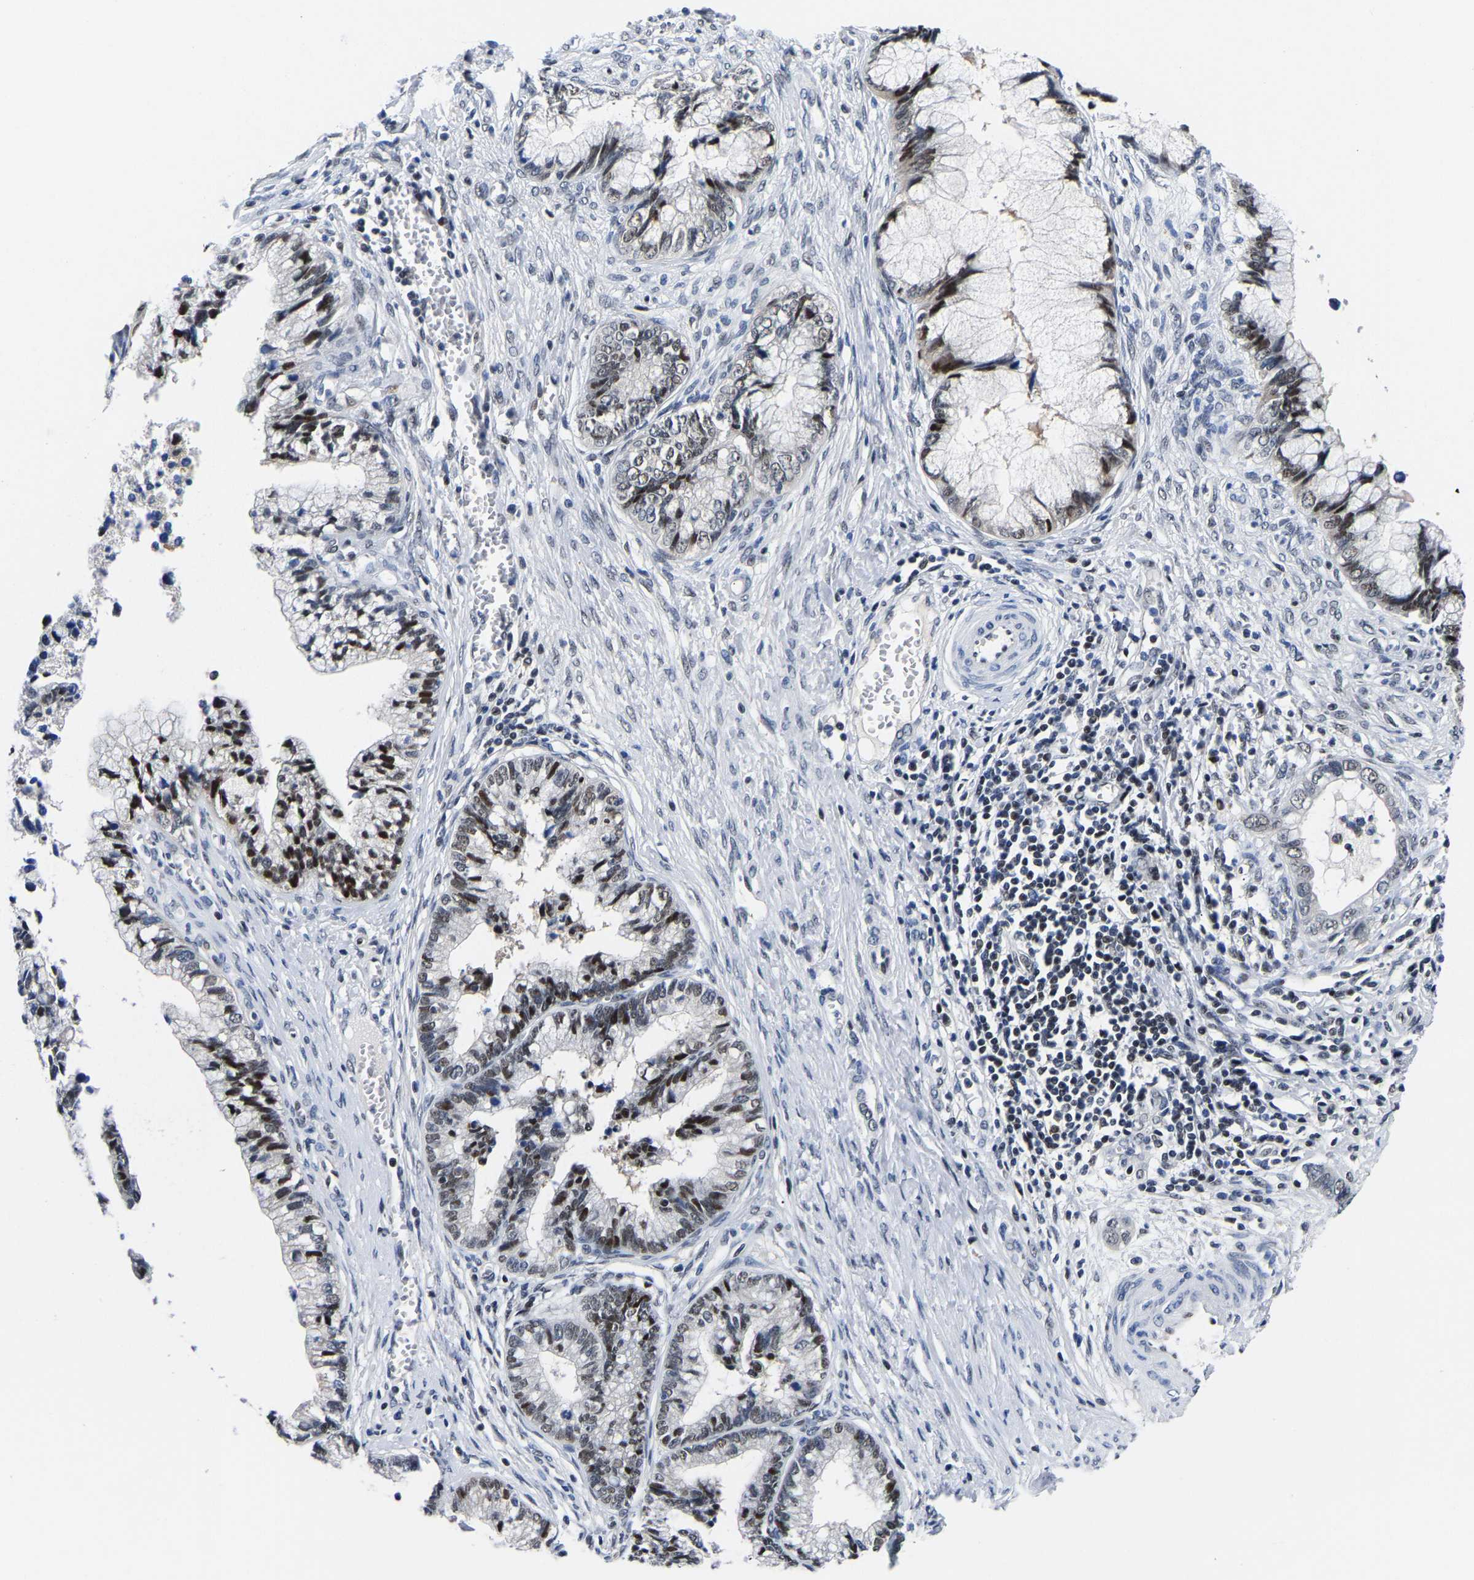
{"staining": {"intensity": "strong", "quantity": ">75%", "location": "nuclear"}, "tissue": "cervical cancer", "cell_type": "Tumor cells", "image_type": "cancer", "snomed": [{"axis": "morphology", "description": "Adenocarcinoma, NOS"}, {"axis": "topography", "description": "Cervix"}], "caption": "Human cervical cancer (adenocarcinoma) stained with a brown dye displays strong nuclear positive positivity in about >75% of tumor cells.", "gene": "PTRHD1", "patient": {"sex": "female", "age": 44}}